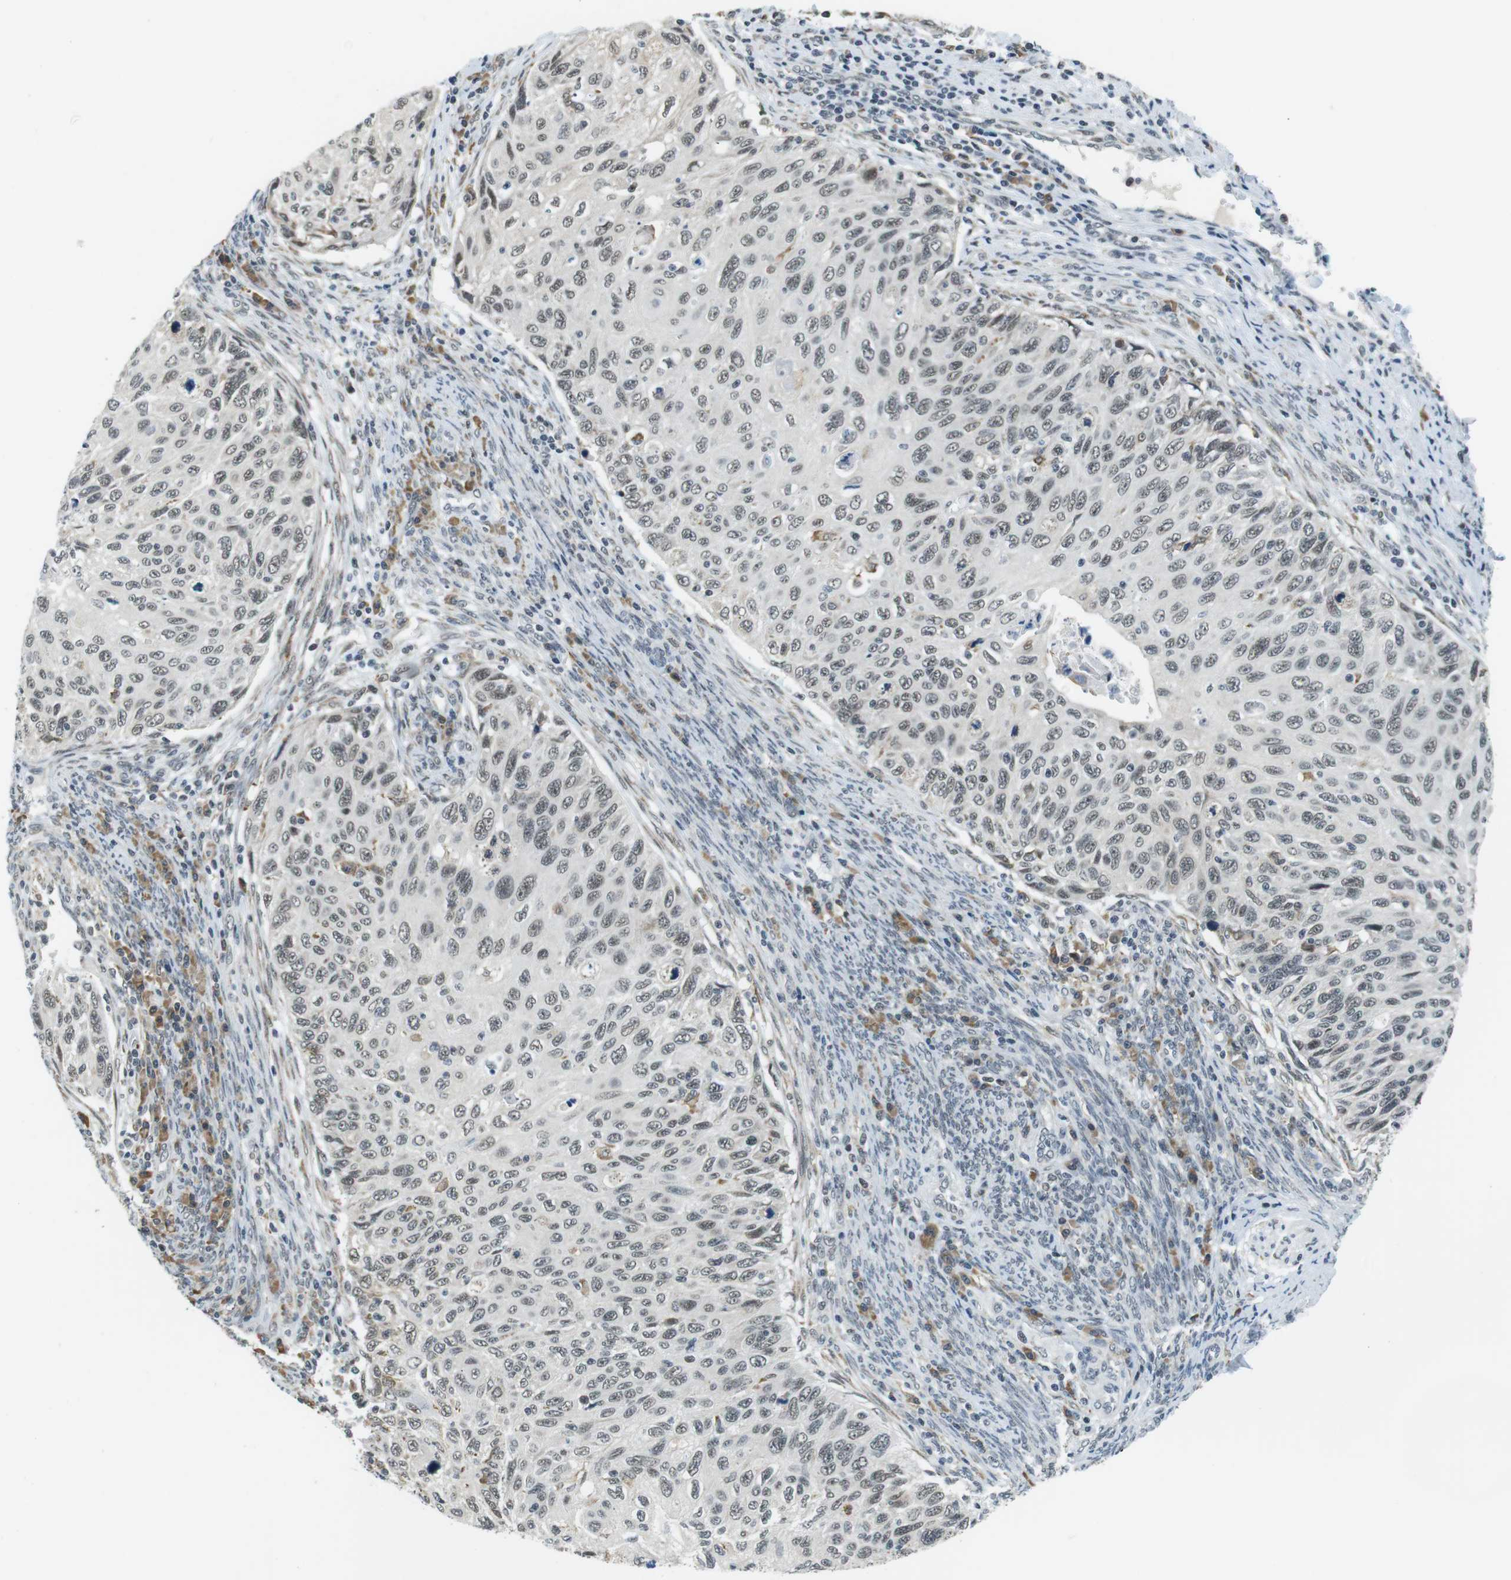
{"staining": {"intensity": "weak", "quantity": ">75%", "location": "nuclear"}, "tissue": "cervical cancer", "cell_type": "Tumor cells", "image_type": "cancer", "snomed": [{"axis": "morphology", "description": "Squamous cell carcinoma, NOS"}, {"axis": "topography", "description": "Cervix"}], "caption": "The photomicrograph displays immunohistochemical staining of cervical squamous cell carcinoma. There is weak nuclear staining is appreciated in about >75% of tumor cells.", "gene": "RNF38", "patient": {"sex": "female", "age": 70}}